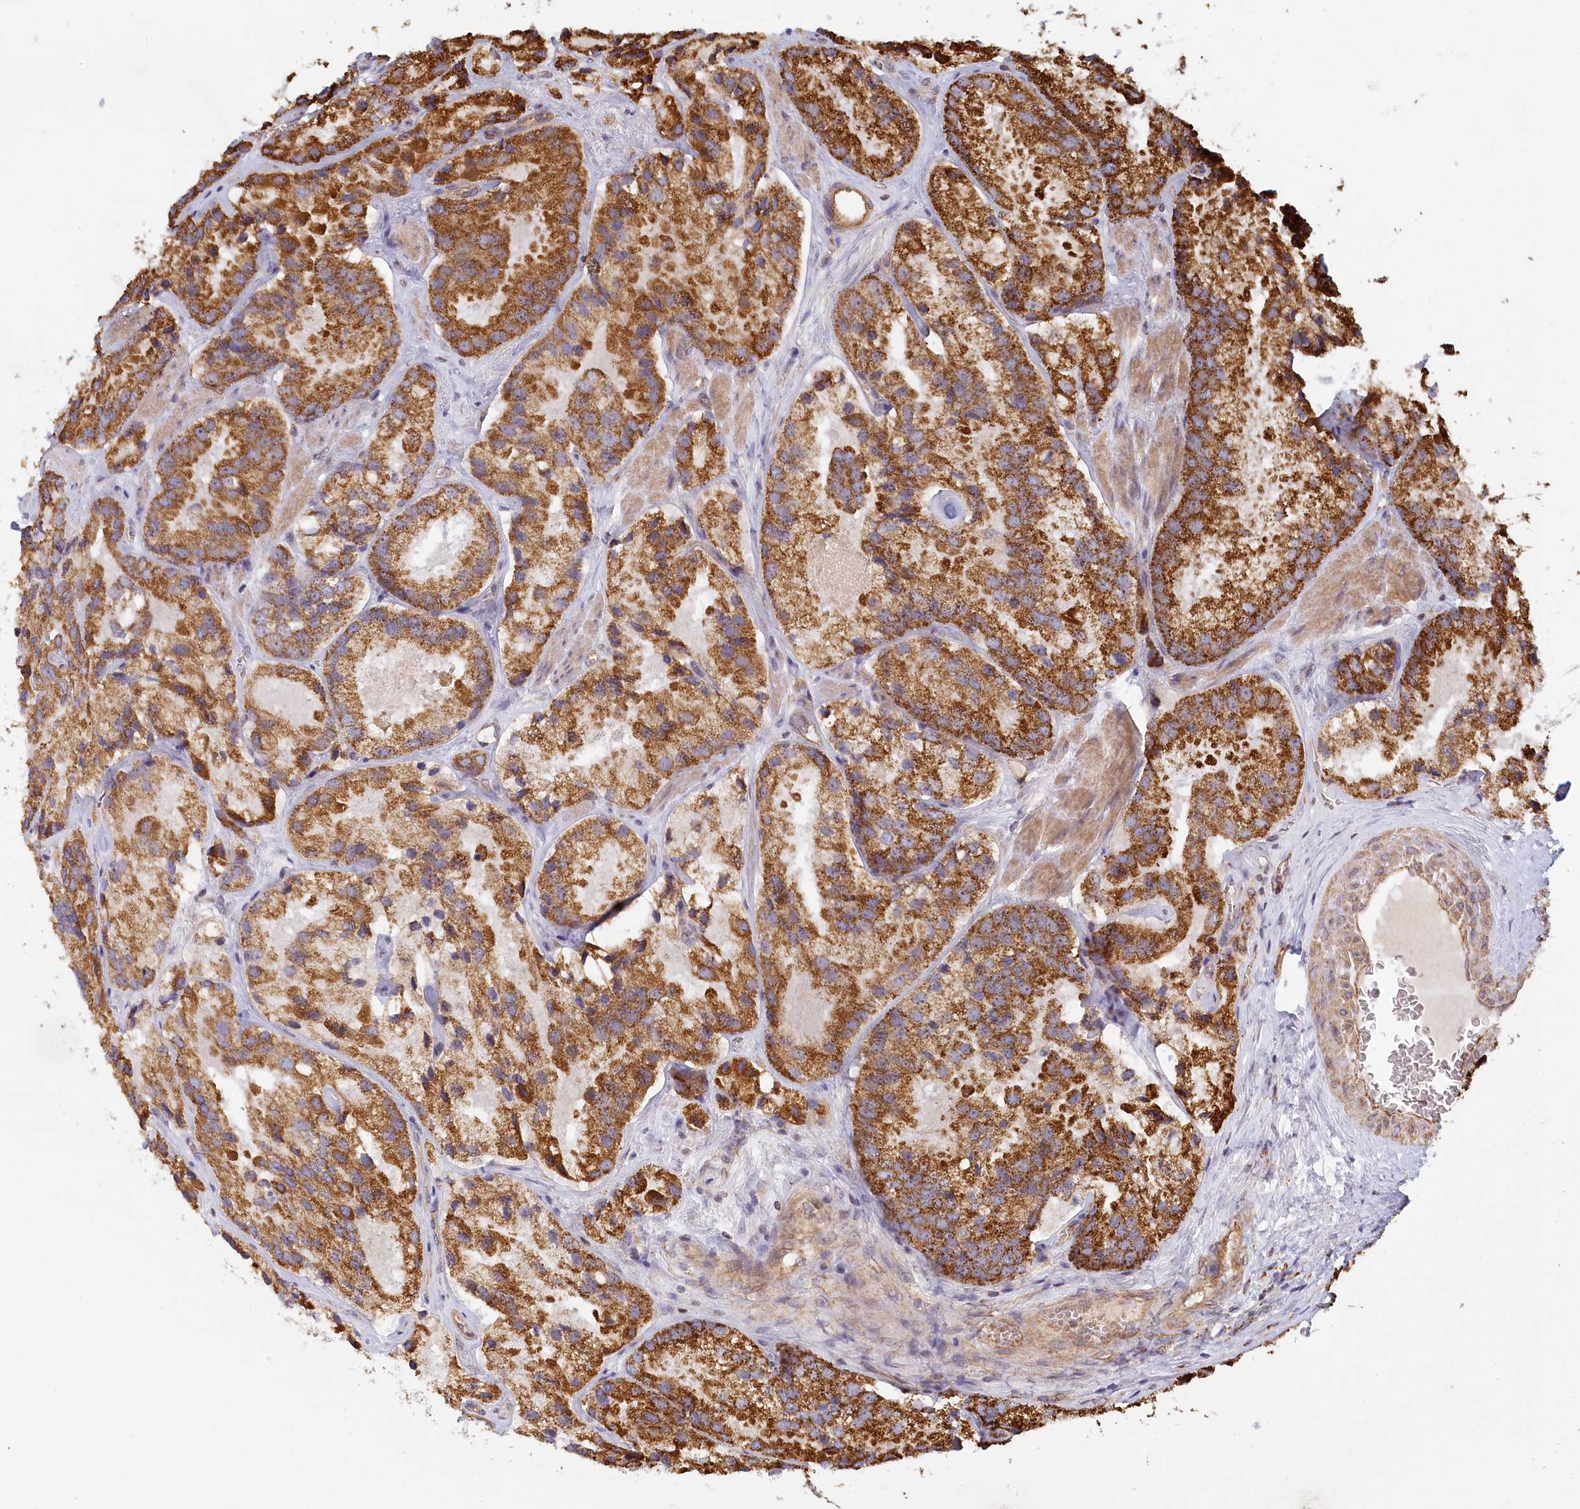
{"staining": {"intensity": "strong", "quantity": ">75%", "location": "cytoplasmic/membranous"}, "tissue": "prostate cancer", "cell_type": "Tumor cells", "image_type": "cancer", "snomed": [{"axis": "morphology", "description": "Adenocarcinoma, High grade"}, {"axis": "topography", "description": "Prostate"}], "caption": "Immunohistochemistry (DAB (3,3'-diaminobenzidine)) staining of human prostate adenocarcinoma (high-grade) reveals strong cytoplasmic/membranous protein staining in approximately >75% of tumor cells.", "gene": "UMPS", "patient": {"sex": "male", "age": 66}}